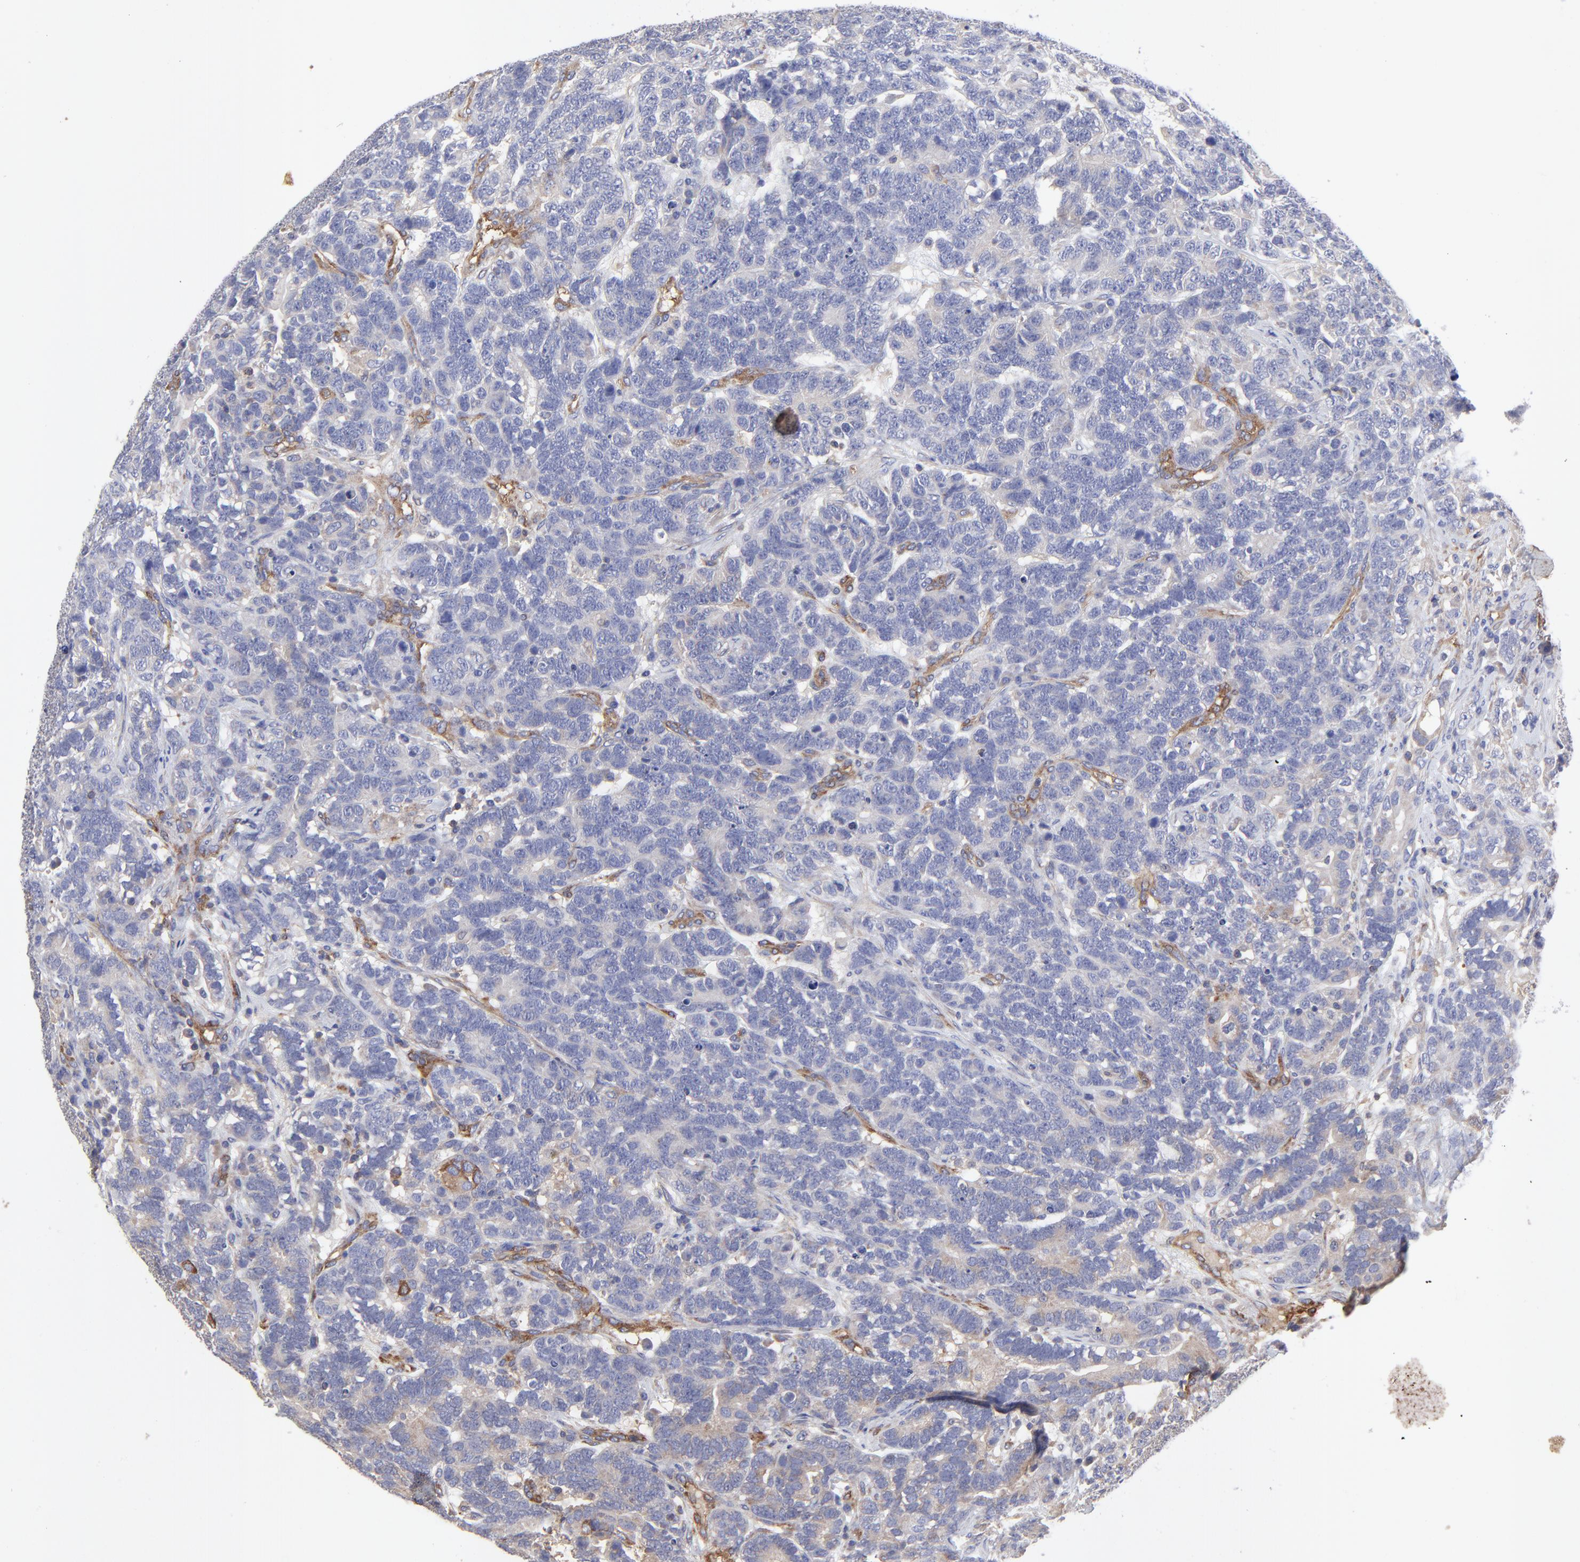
{"staining": {"intensity": "negative", "quantity": "none", "location": "none"}, "tissue": "testis cancer", "cell_type": "Tumor cells", "image_type": "cancer", "snomed": [{"axis": "morphology", "description": "Carcinoma, Embryonal, NOS"}, {"axis": "topography", "description": "Testis"}], "caption": "Immunohistochemical staining of human testis cancer (embryonal carcinoma) shows no significant positivity in tumor cells. (Brightfield microscopy of DAB IHC at high magnification).", "gene": "SULF2", "patient": {"sex": "male", "age": 26}}